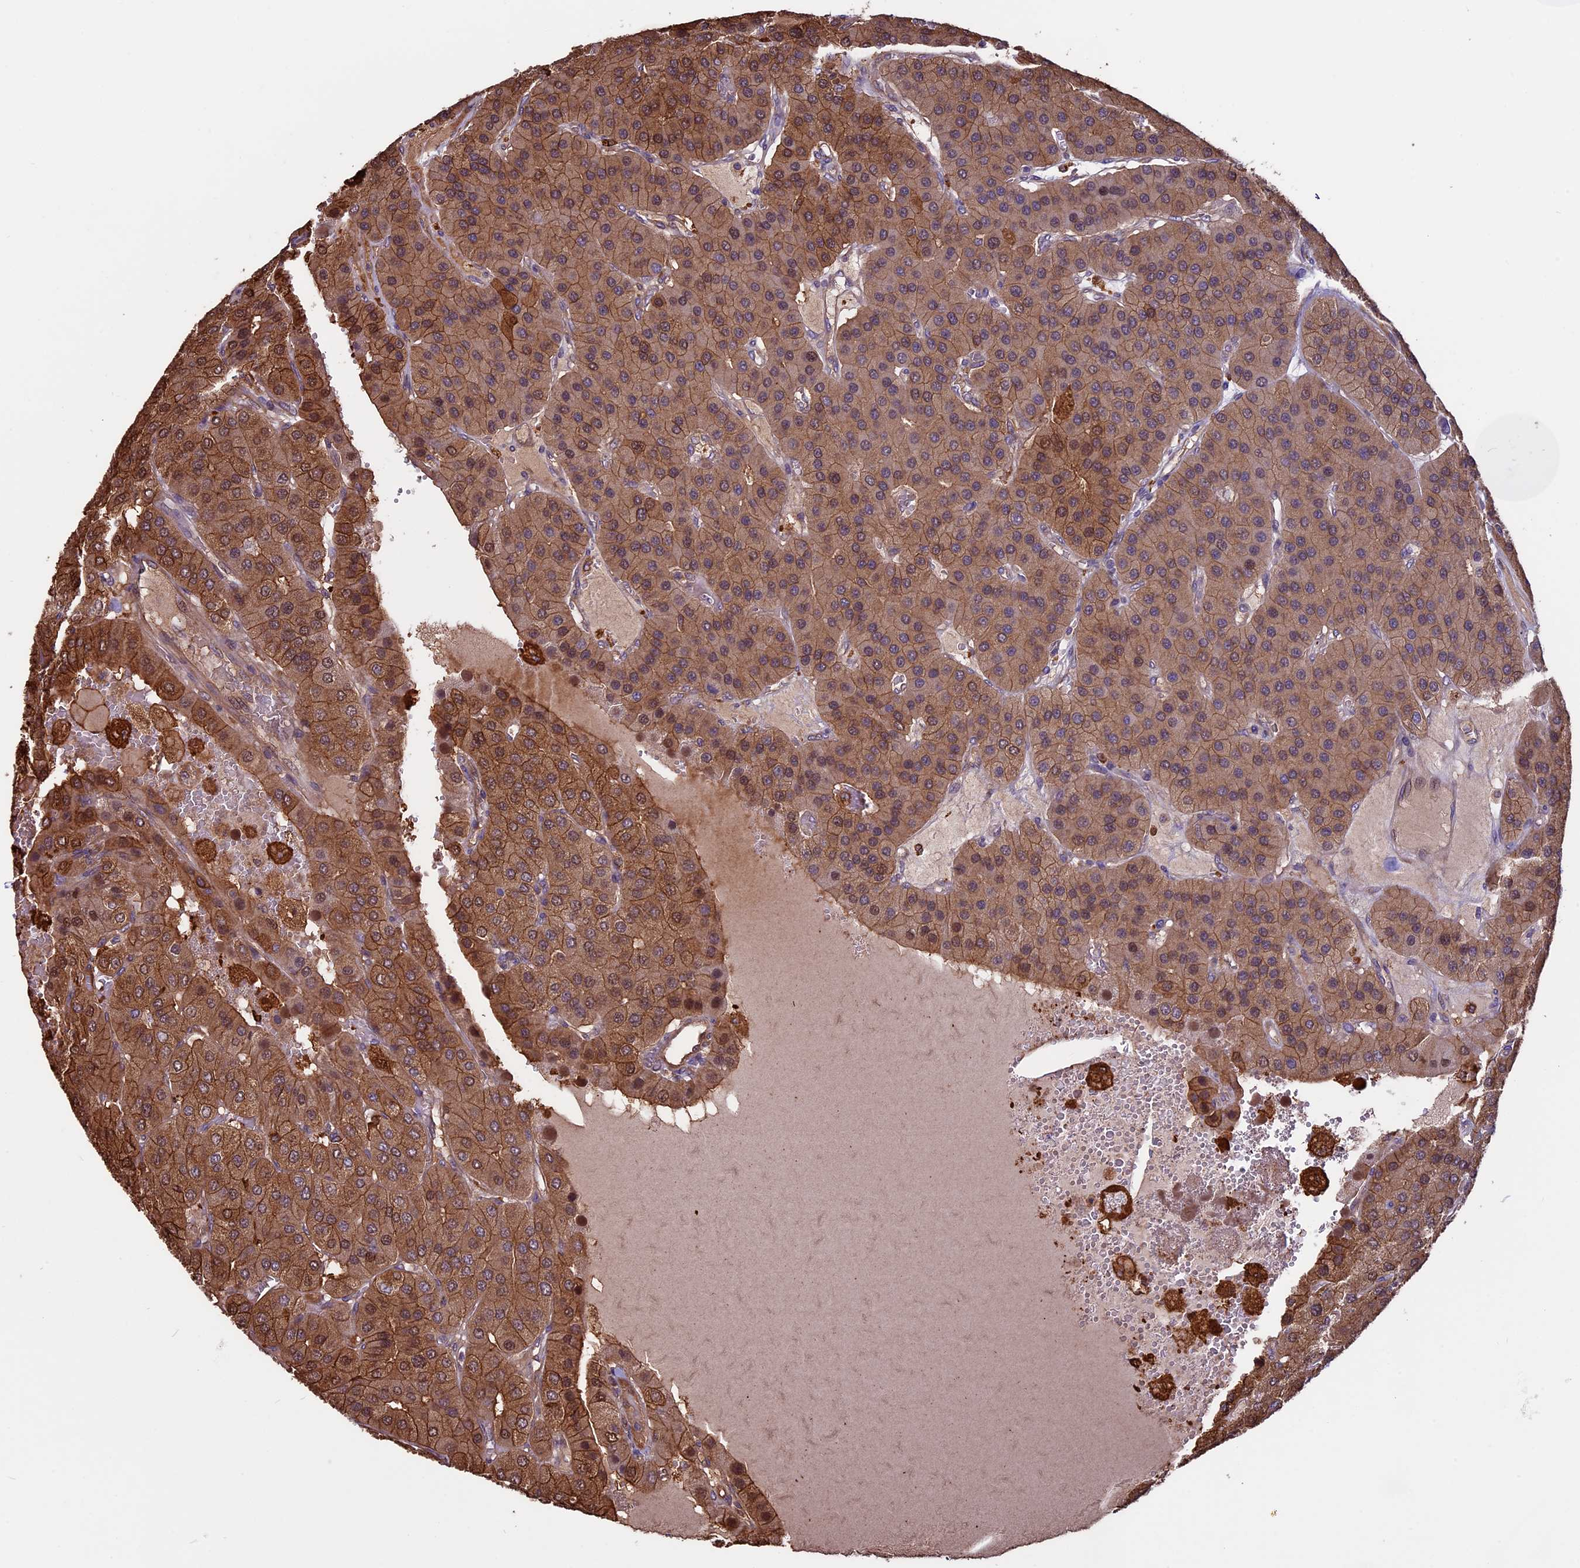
{"staining": {"intensity": "moderate", "quantity": ">75%", "location": "cytoplasmic/membranous,nuclear"}, "tissue": "parathyroid gland", "cell_type": "Glandular cells", "image_type": "normal", "snomed": [{"axis": "morphology", "description": "Normal tissue, NOS"}, {"axis": "morphology", "description": "Adenoma, NOS"}, {"axis": "topography", "description": "Parathyroid gland"}], "caption": "Immunohistochemistry micrograph of unremarkable parathyroid gland: parathyroid gland stained using immunohistochemistry (IHC) shows medium levels of moderate protein expression localized specifically in the cytoplasmic/membranous,nuclear of glandular cells, appearing as a cytoplasmic/membranous,nuclear brown color.", "gene": "VWA3A", "patient": {"sex": "female", "age": 86}}